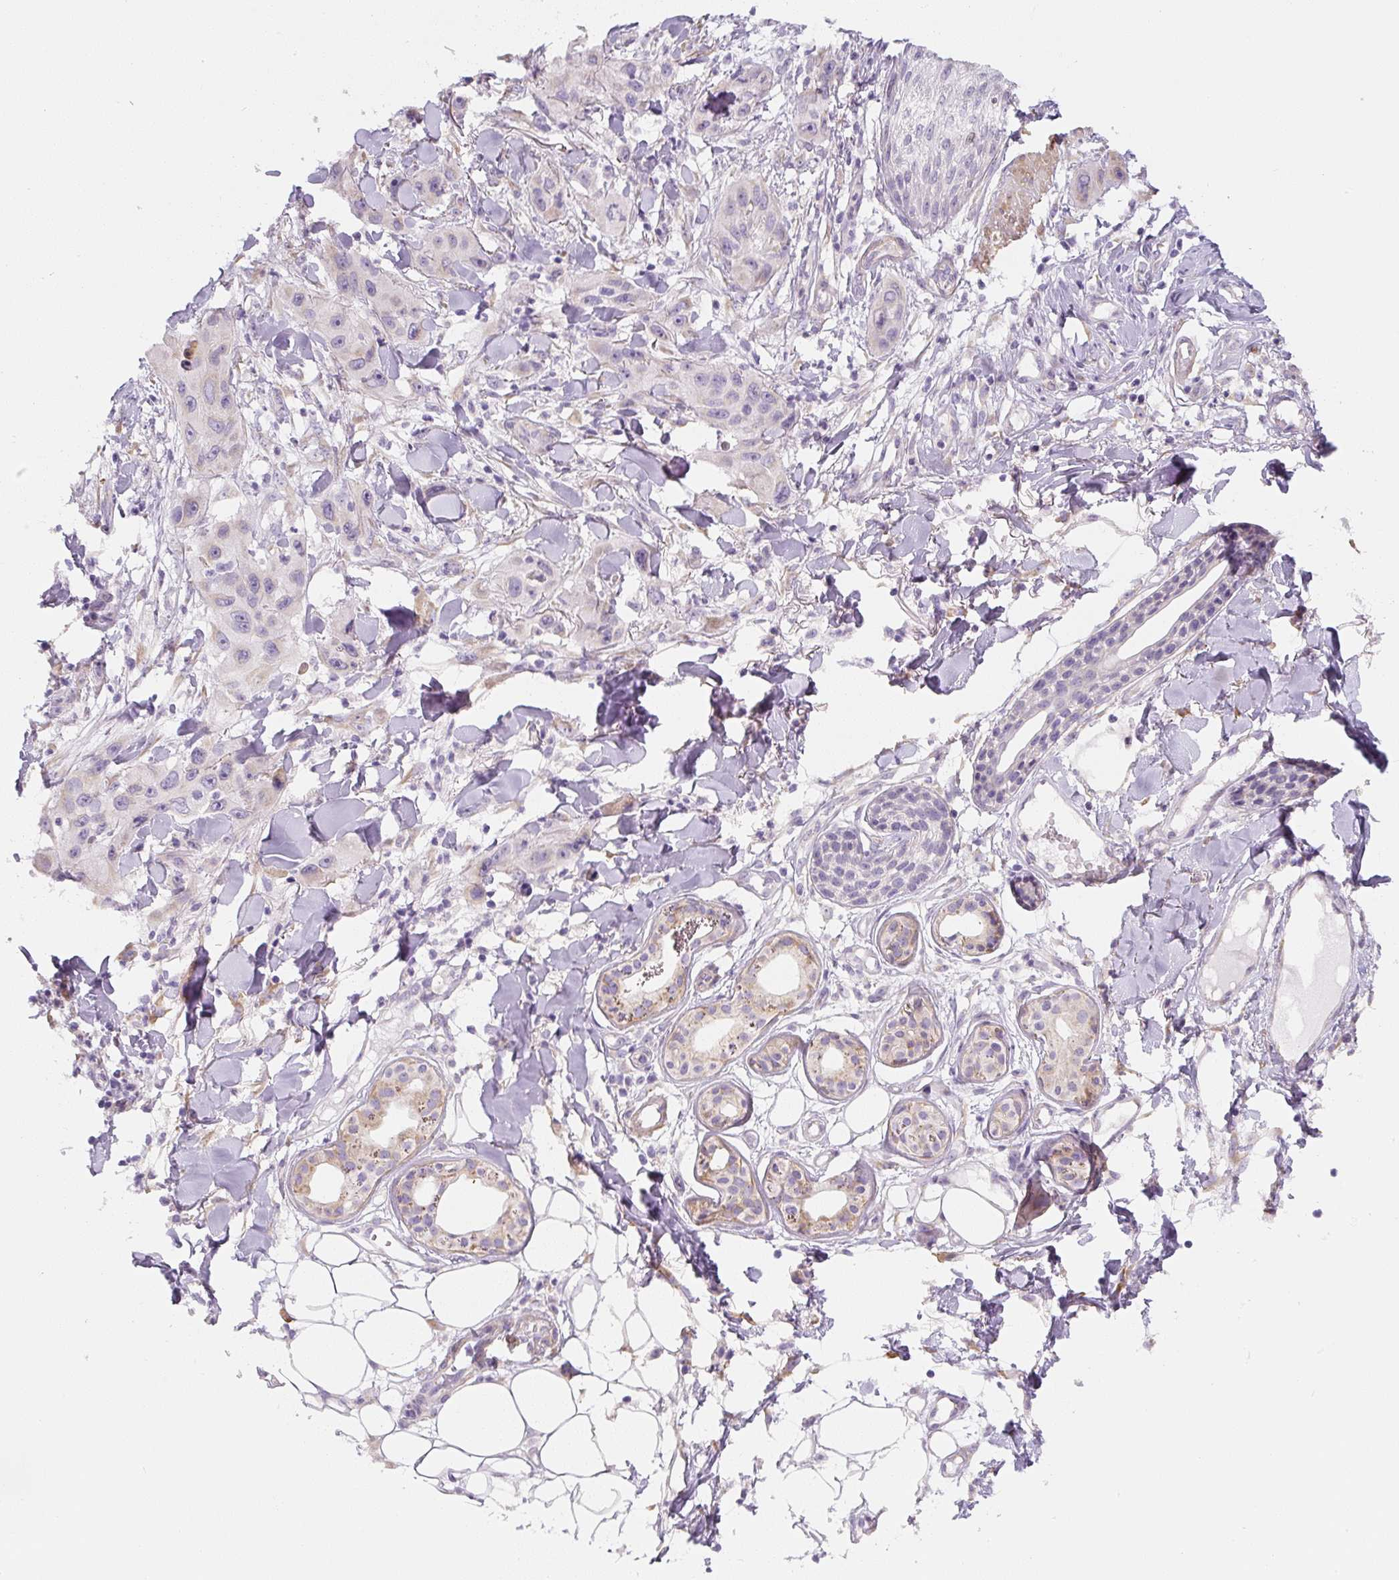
{"staining": {"intensity": "negative", "quantity": "none", "location": "none"}, "tissue": "skin cancer", "cell_type": "Tumor cells", "image_type": "cancer", "snomed": [{"axis": "morphology", "description": "Squamous cell carcinoma, NOS"}, {"axis": "topography", "description": "Skin"}], "caption": "High magnification brightfield microscopy of skin cancer (squamous cell carcinoma) stained with DAB (brown) and counterstained with hematoxylin (blue): tumor cells show no significant positivity.", "gene": "PWWP3B", "patient": {"sex": "male", "age": 63}}